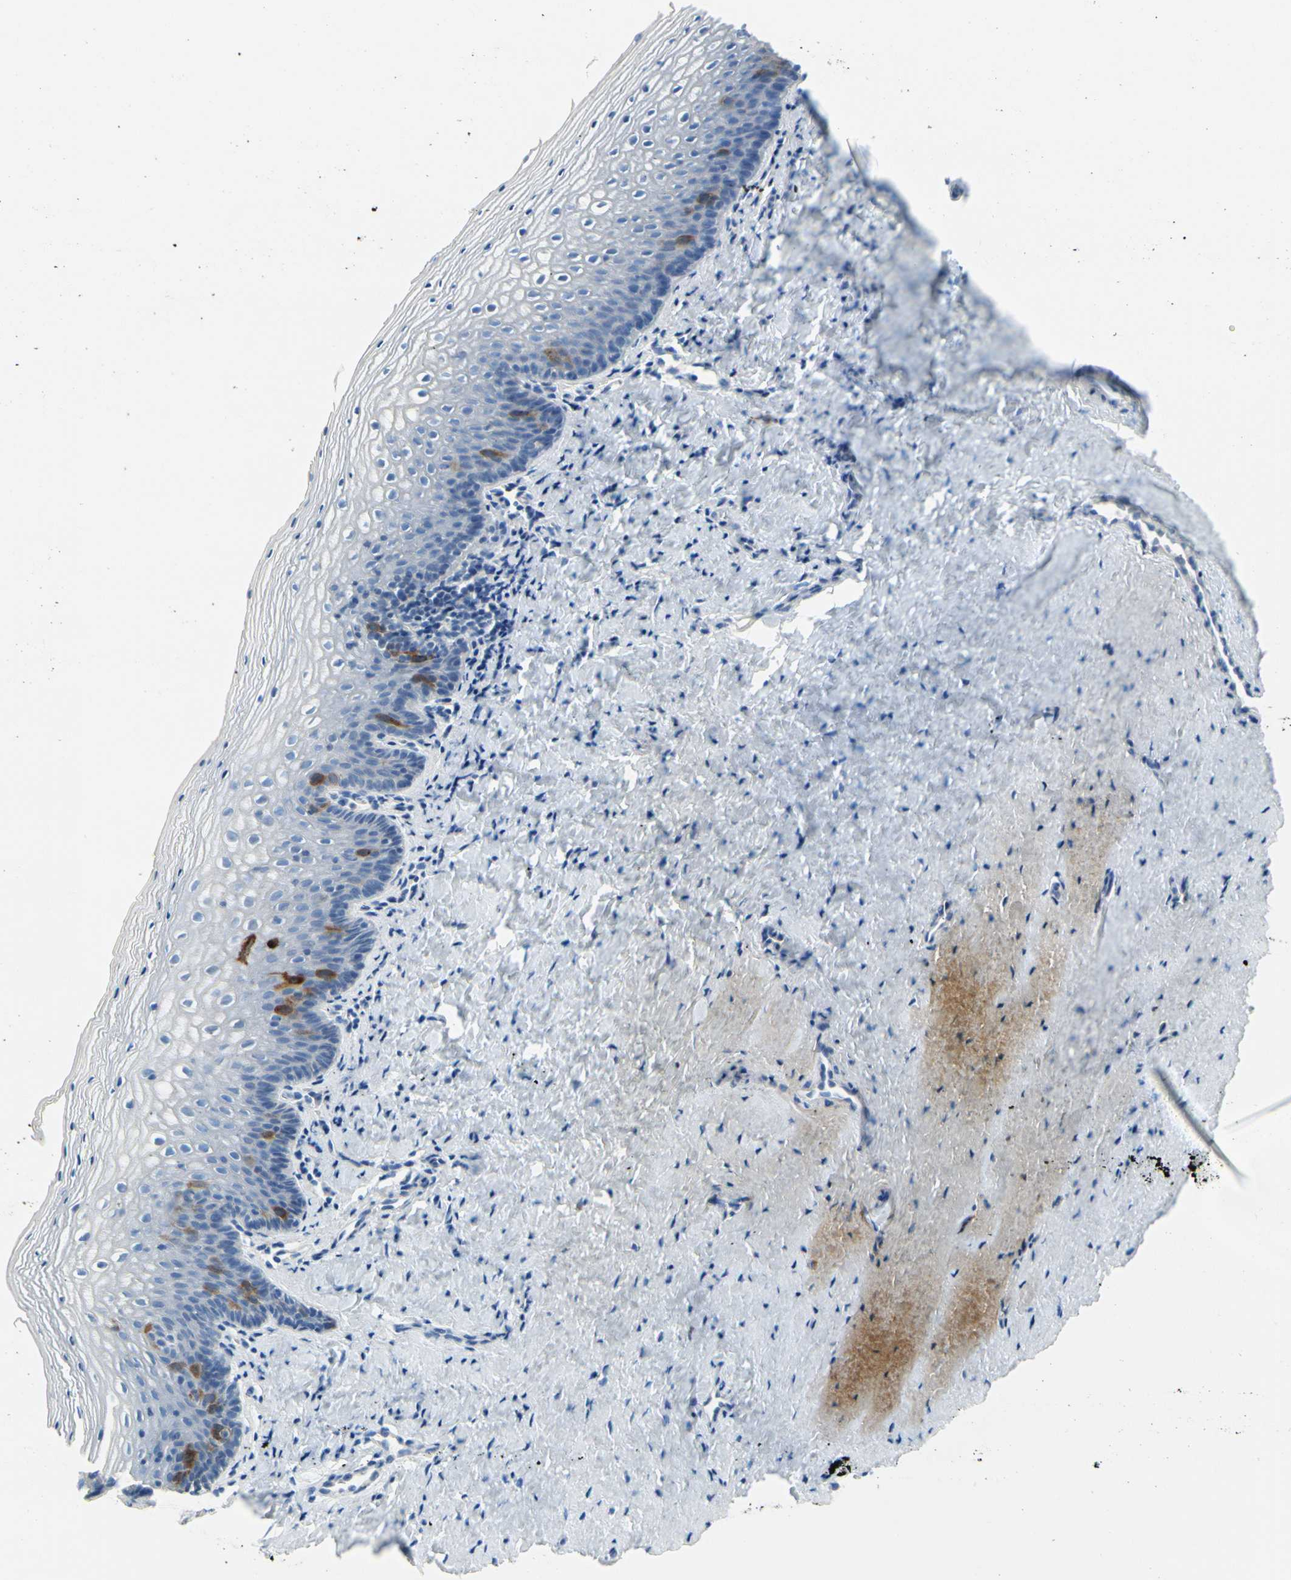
{"staining": {"intensity": "strong", "quantity": "<25%", "location": "cytoplasmic/membranous"}, "tissue": "vagina", "cell_type": "Squamous epithelial cells", "image_type": "normal", "snomed": [{"axis": "morphology", "description": "Normal tissue, NOS"}, {"axis": "topography", "description": "Vagina"}], "caption": "Vagina stained with a brown dye demonstrates strong cytoplasmic/membranous positive staining in approximately <25% of squamous epithelial cells.", "gene": "TACC3", "patient": {"sex": "female", "age": 46}}